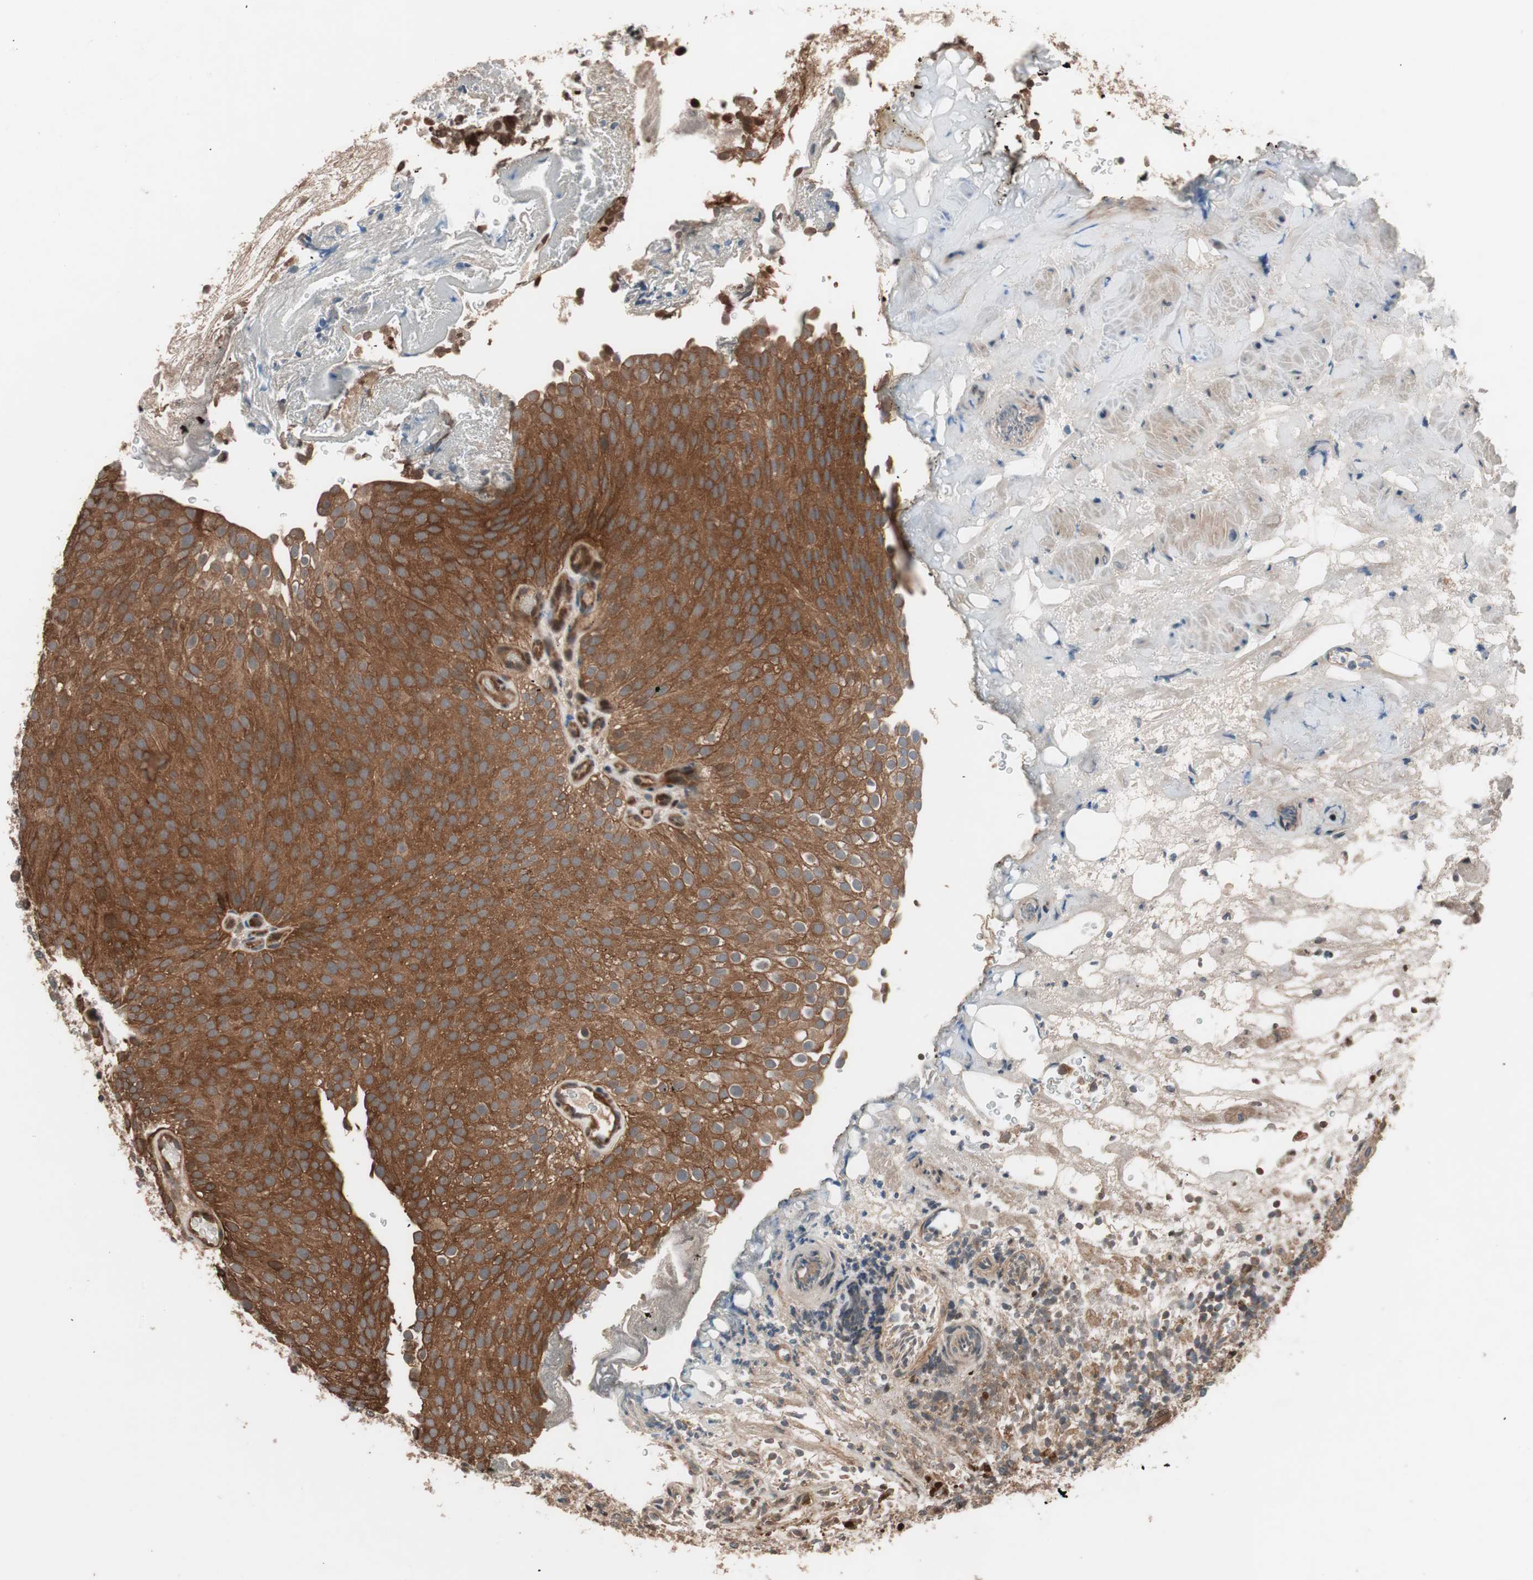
{"staining": {"intensity": "strong", "quantity": ">75%", "location": "cytoplasmic/membranous,nuclear"}, "tissue": "urothelial cancer", "cell_type": "Tumor cells", "image_type": "cancer", "snomed": [{"axis": "morphology", "description": "Urothelial carcinoma, Low grade"}, {"axis": "topography", "description": "Urinary bladder"}], "caption": "Human urothelial carcinoma (low-grade) stained for a protein (brown) shows strong cytoplasmic/membranous and nuclear positive expression in approximately >75% of tumor cells.", "gene": "NF2", "patient": {"sex": "male", "age": 78}}